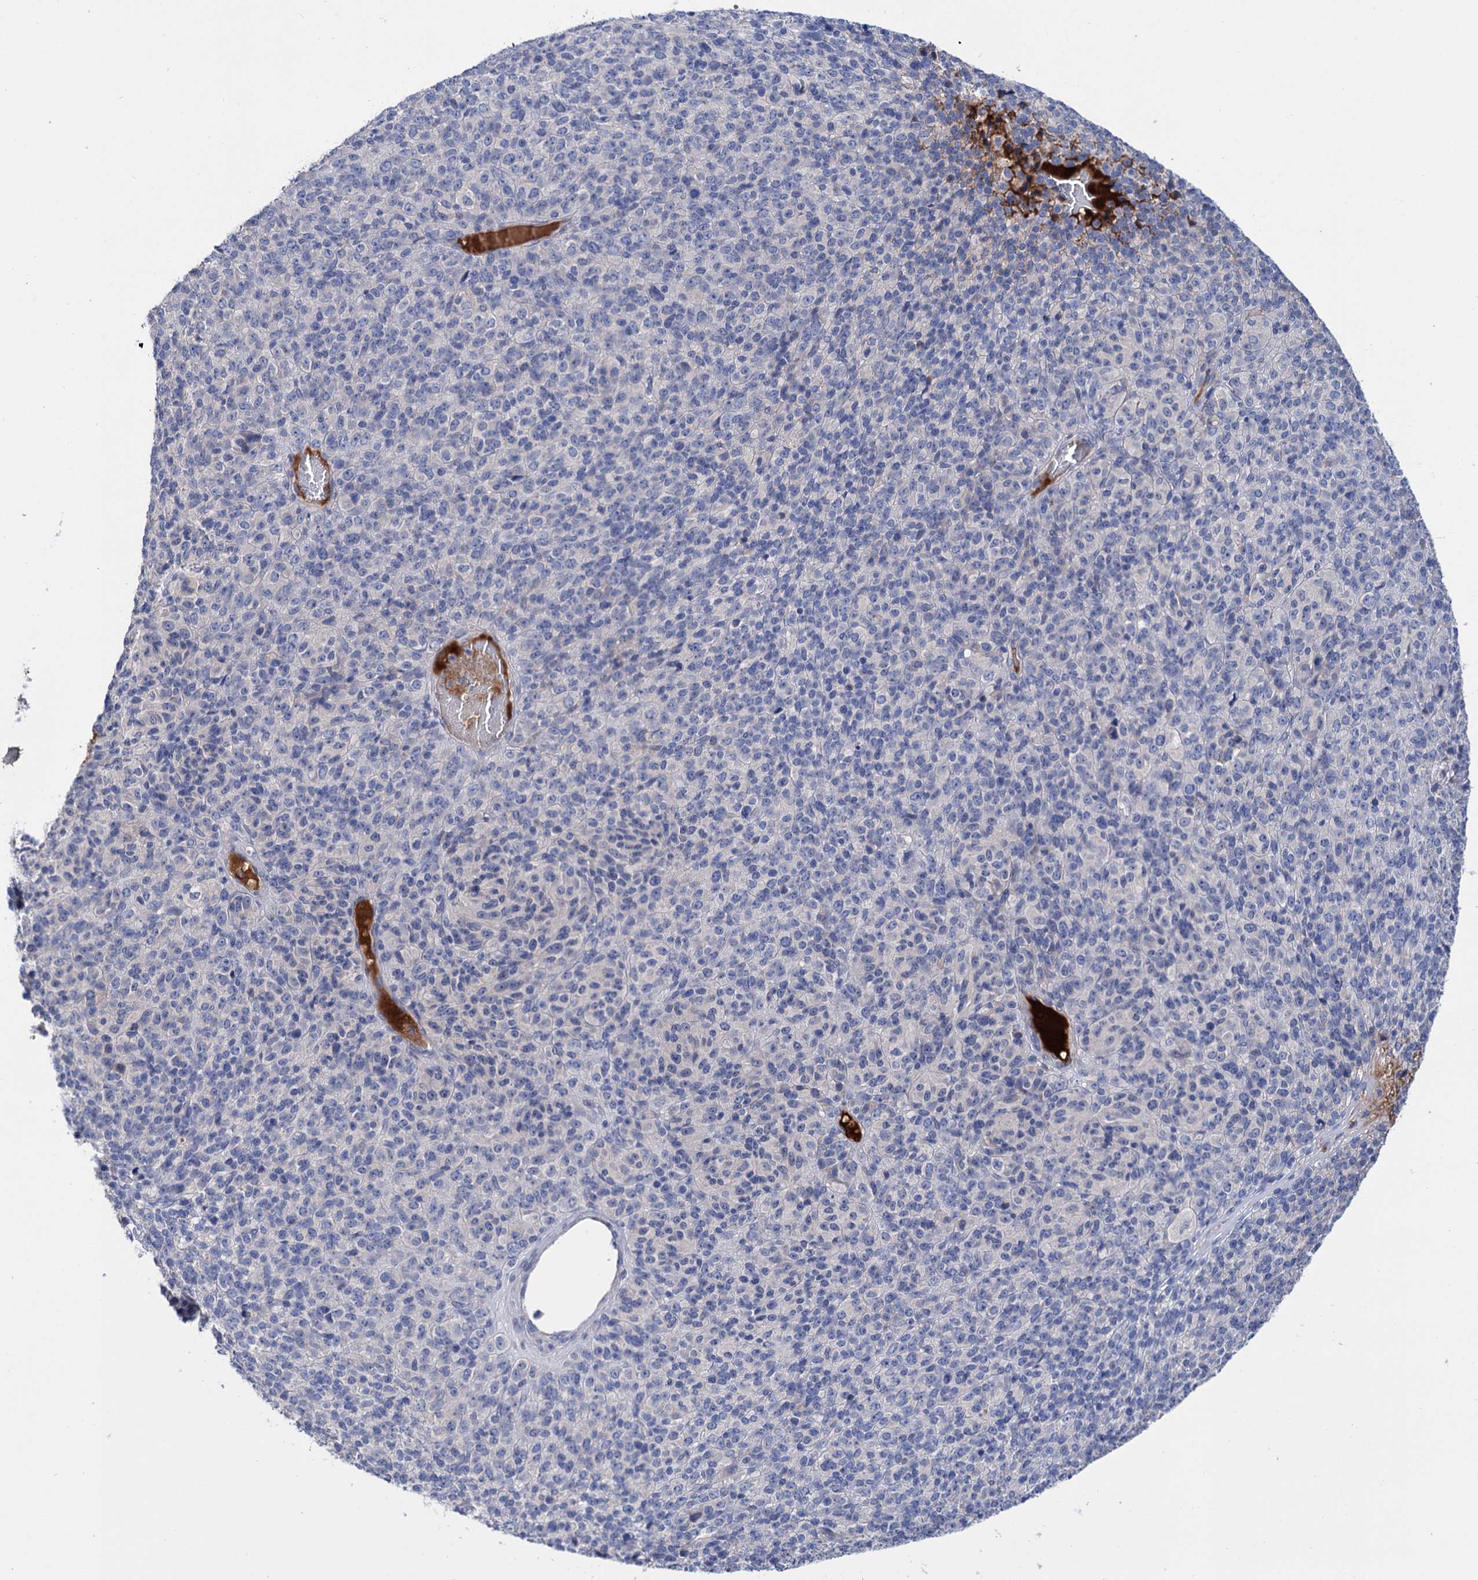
{"staining": {"intensity": "negative", "quantity": "none", "location": "none"}, "tissue": "melanoma", "cell_type": "Tumor cells", "image_type": "cancer", "snomed": [{"axis": "morphology", "description": "Malignant melanoma, Metastatic site"}, {"axis": "topography", "description": "Brain"}], "caption": "Tumor cells are negative for protein expression in human melanoma.", "gene": "PPP1R32", "patient": {"sex": "female", "age": 56}}